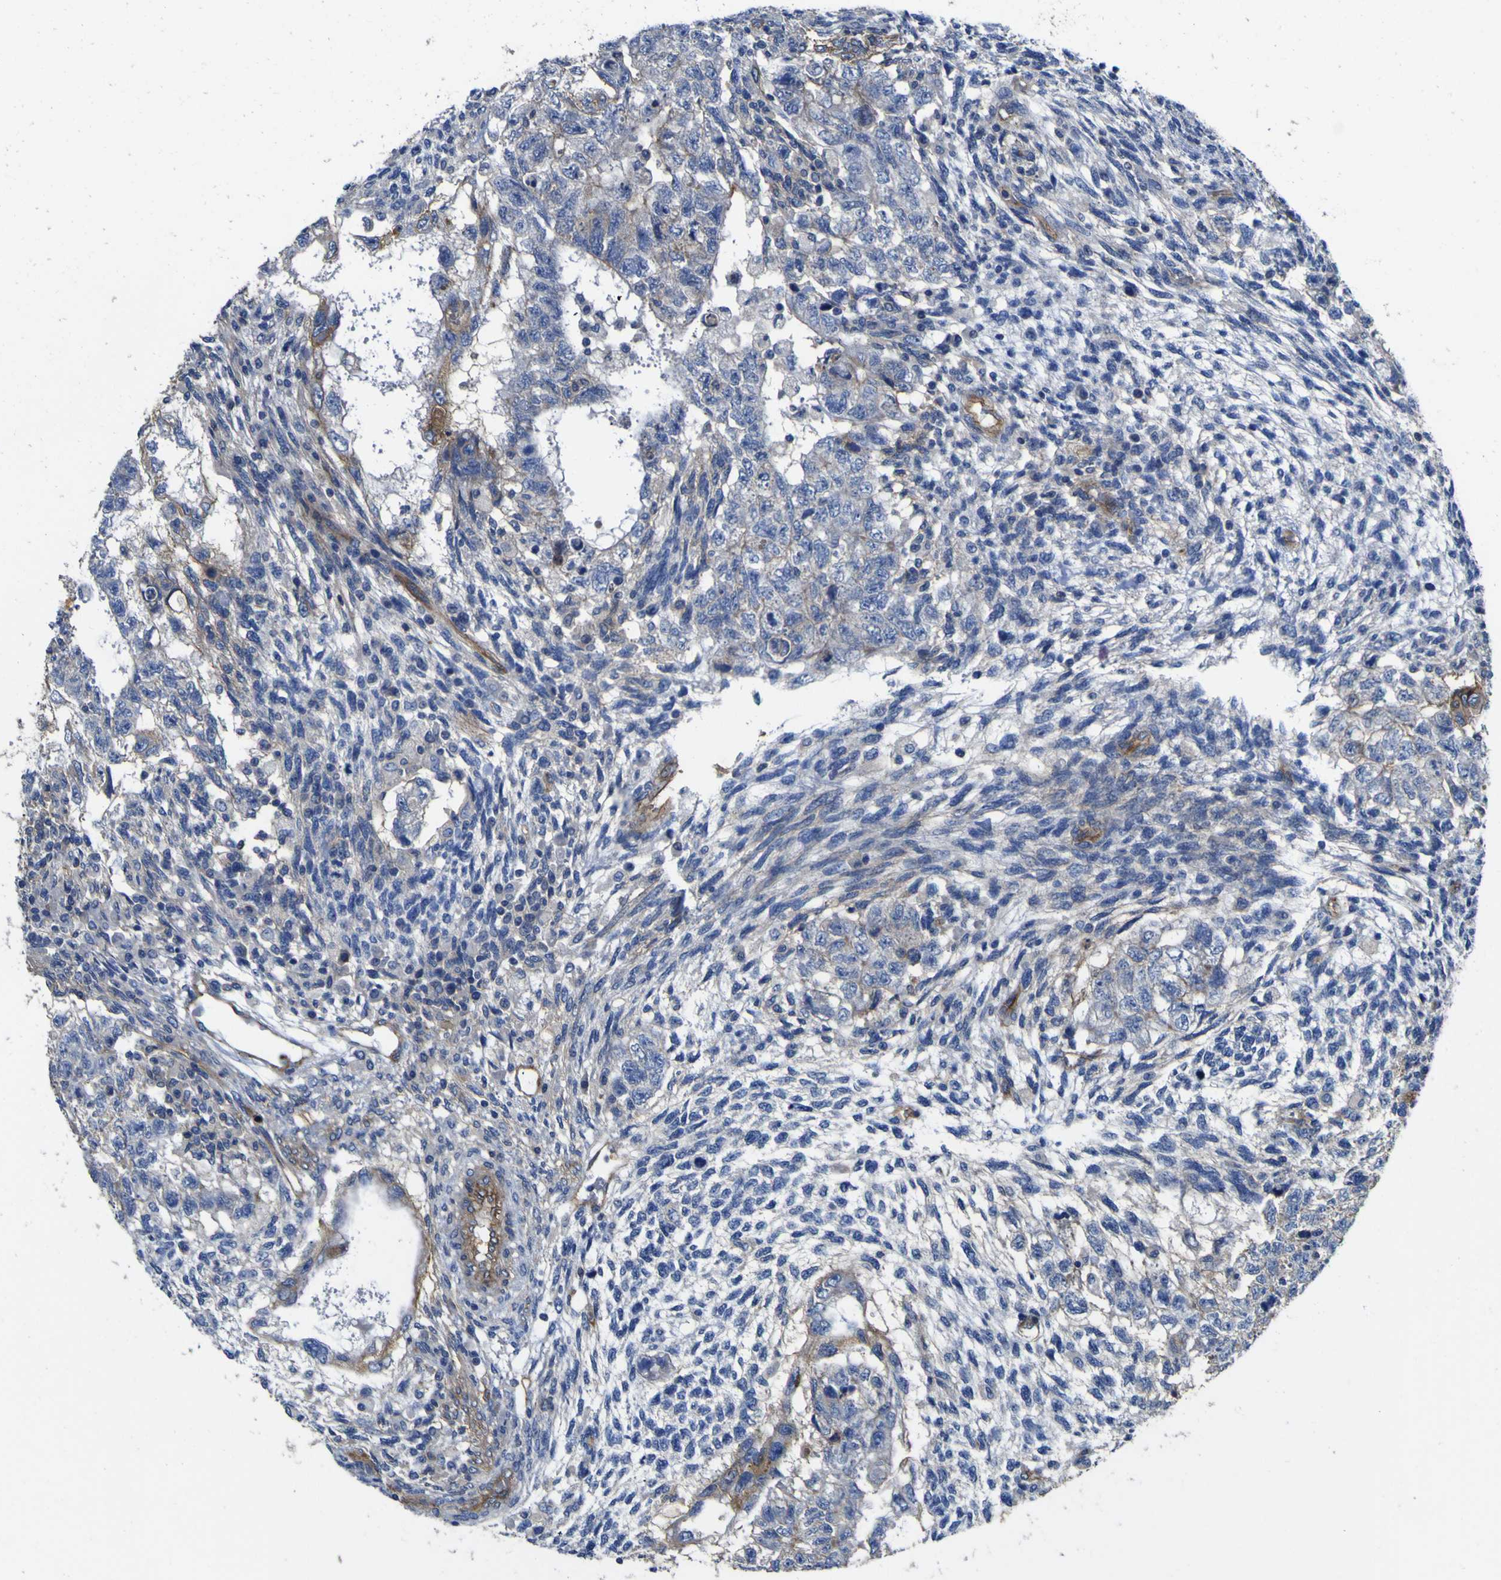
{"staining": {"intensity": "negative", "quantity": "none", "location": "none"}, "tissue": "testis cancer", "cell_type": "Tumor cells", "image_type": "cancer", "snomed": [{"axis": "morphology", "description": "Normal tissue, NOS"}, {"axis": "morphology", "description": "Carcinoma, Embryonal, NOS"}, {"axis": "topography", "description": "Testis"}], "caption": "Embryonal carcinoma (testis) was stained to show a protein in brown. There is no significant staining in tumor cells.", "gene": "CD151", "patient": {"sex": "male", "age": 36}}